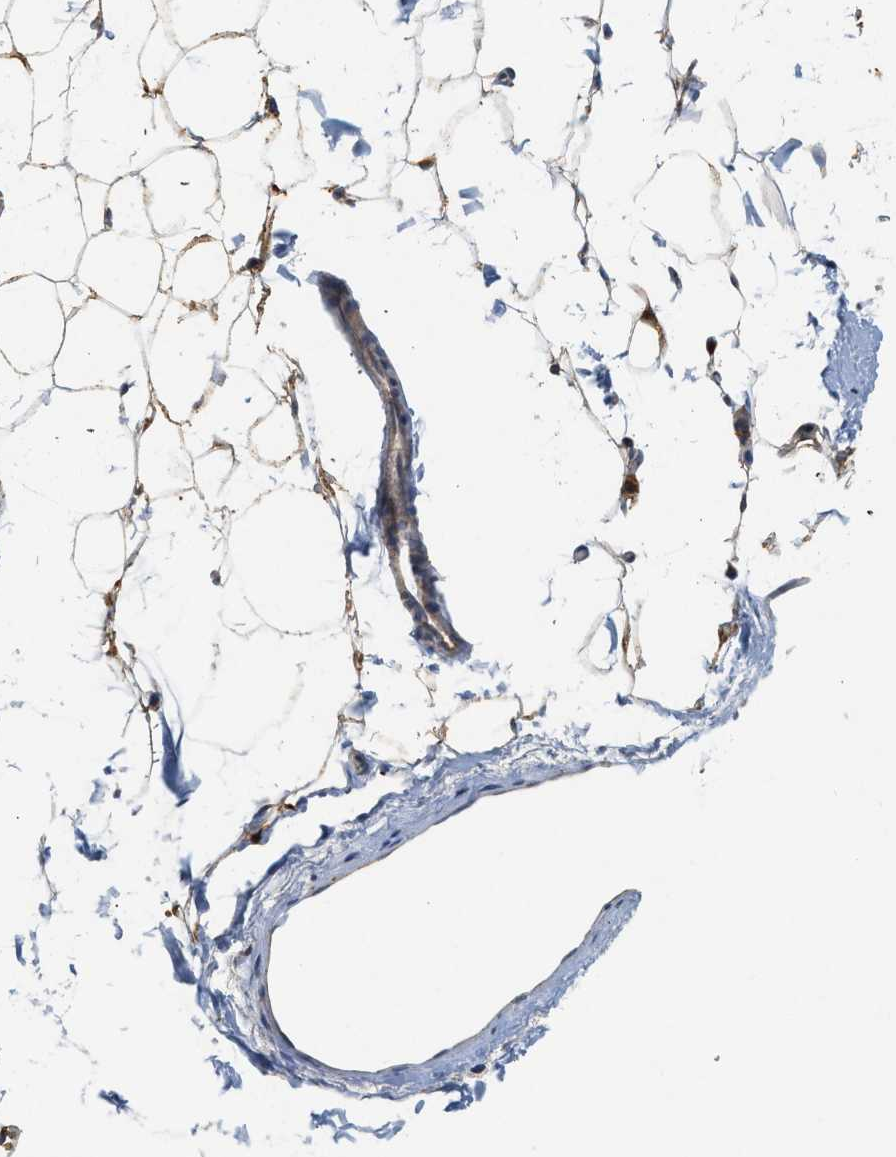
{"staining": {"intensity": "moderate", "quantity": "25%-75%", "location": "cytoplasmic/membranous"}, "tissue": "adipose tissue", "cell_type": "Adipocytes", "image_type": "normal", "snomed": [{"axis": "morphology", "description": "Normal tissue, NOS"}, {"axis": "topography", "description": "Breast"}, {"axis": "topography", "description": "Soft tissue"}], "caption": "Immunohistochemical staining of benign adipose tissue demonstrates moderate cytoplasmic/membranous protein positivity in about 25%-75% of adipocytes.", "gene": "MCU", "patient": {"sex": "female", "age": 75}}